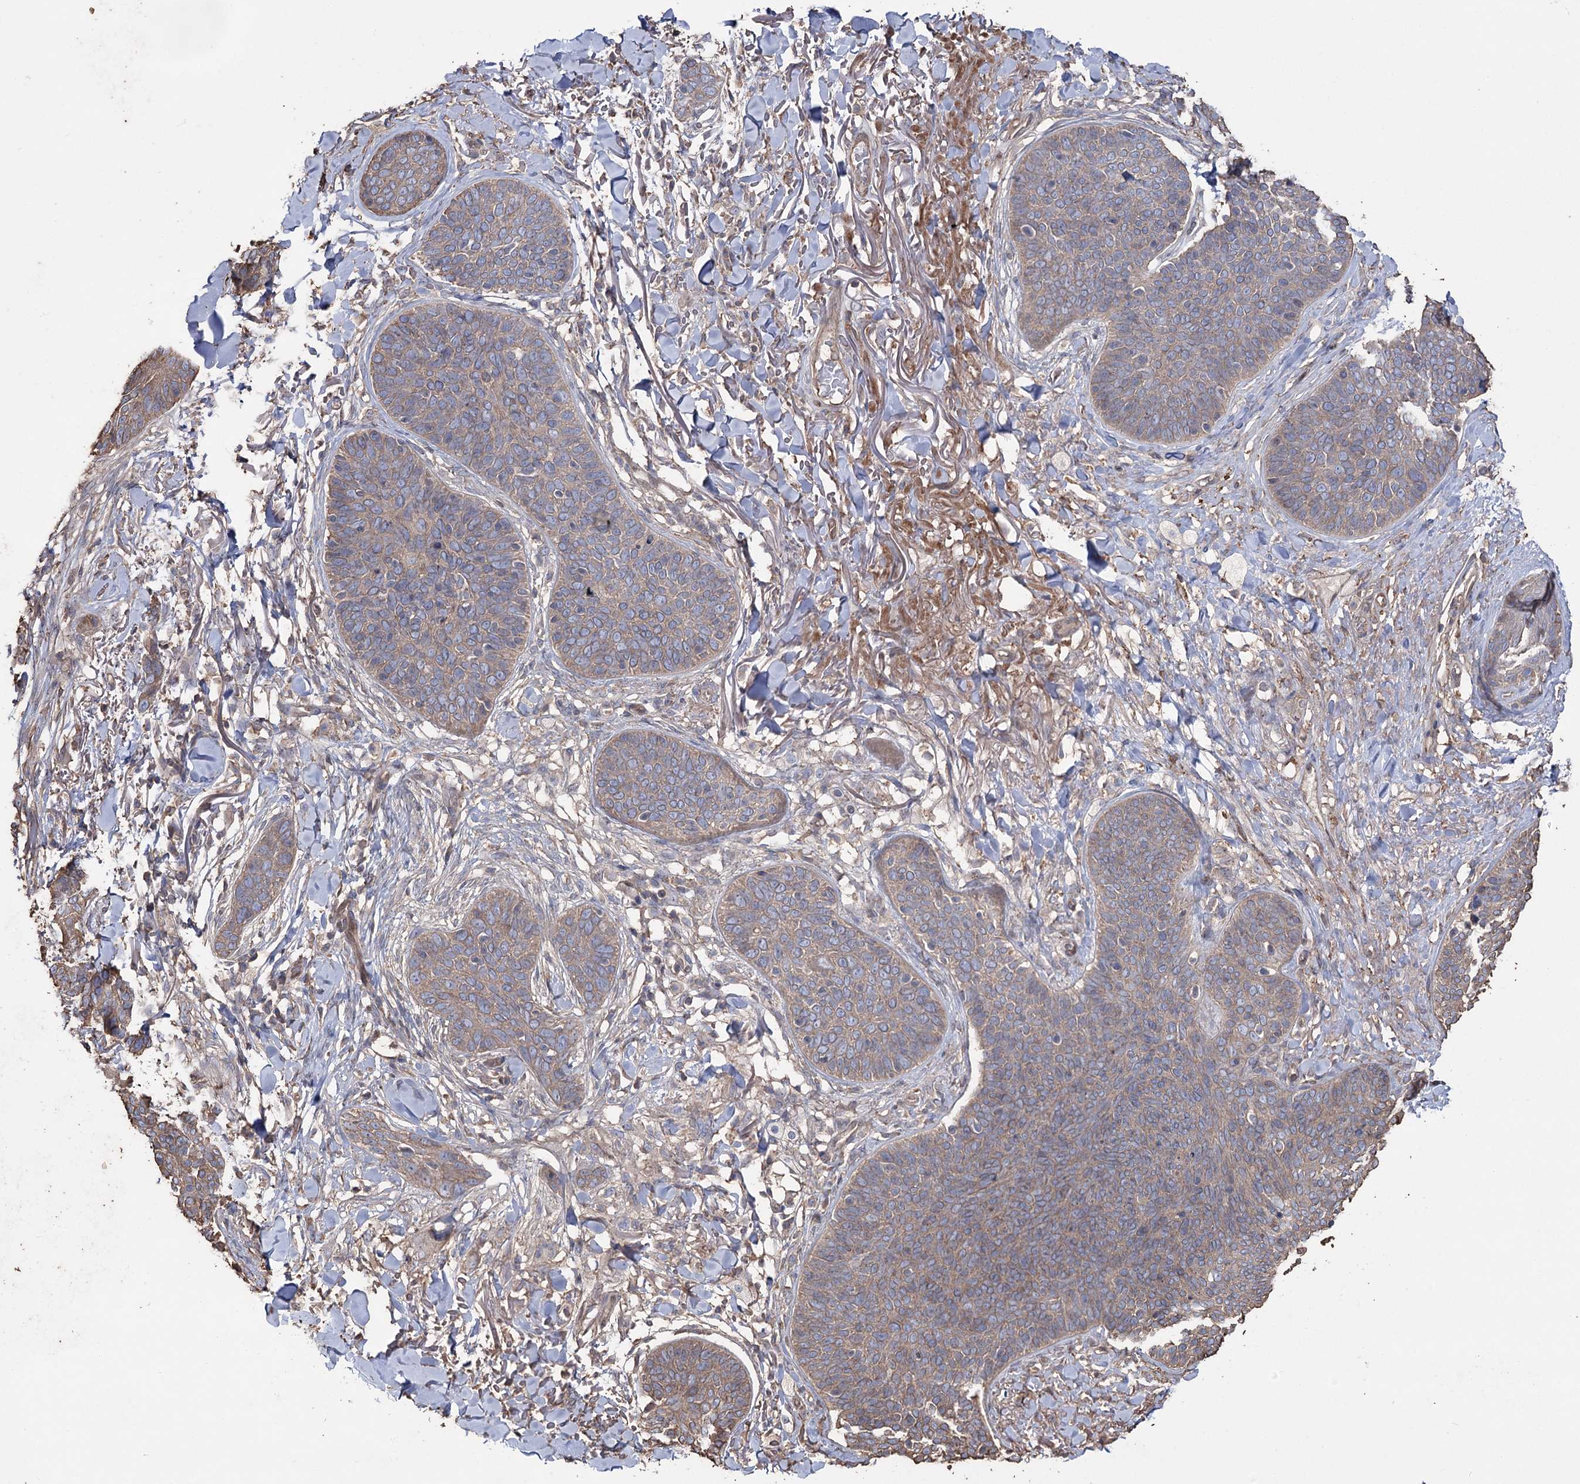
{"staining": {"intensity": "weak", "quantity": ">75%", "location": "cytoplasmic/membranous"}, "tissue": "skin cancer", "cell_type": "Tumor cells", "image_type": "cancer", "snomed": [{"axis": "morphology", "description": "Basal cell carcinoma"}, {"axis": "topography", "description": "Skin"}], "caption": "Weak cytoplasmic/membranous protein positivity is present in approximately >75% of tumor cells in skin cancer.", "gene": "FAM13B", "patient": {"sex": "male", "age": 85}}